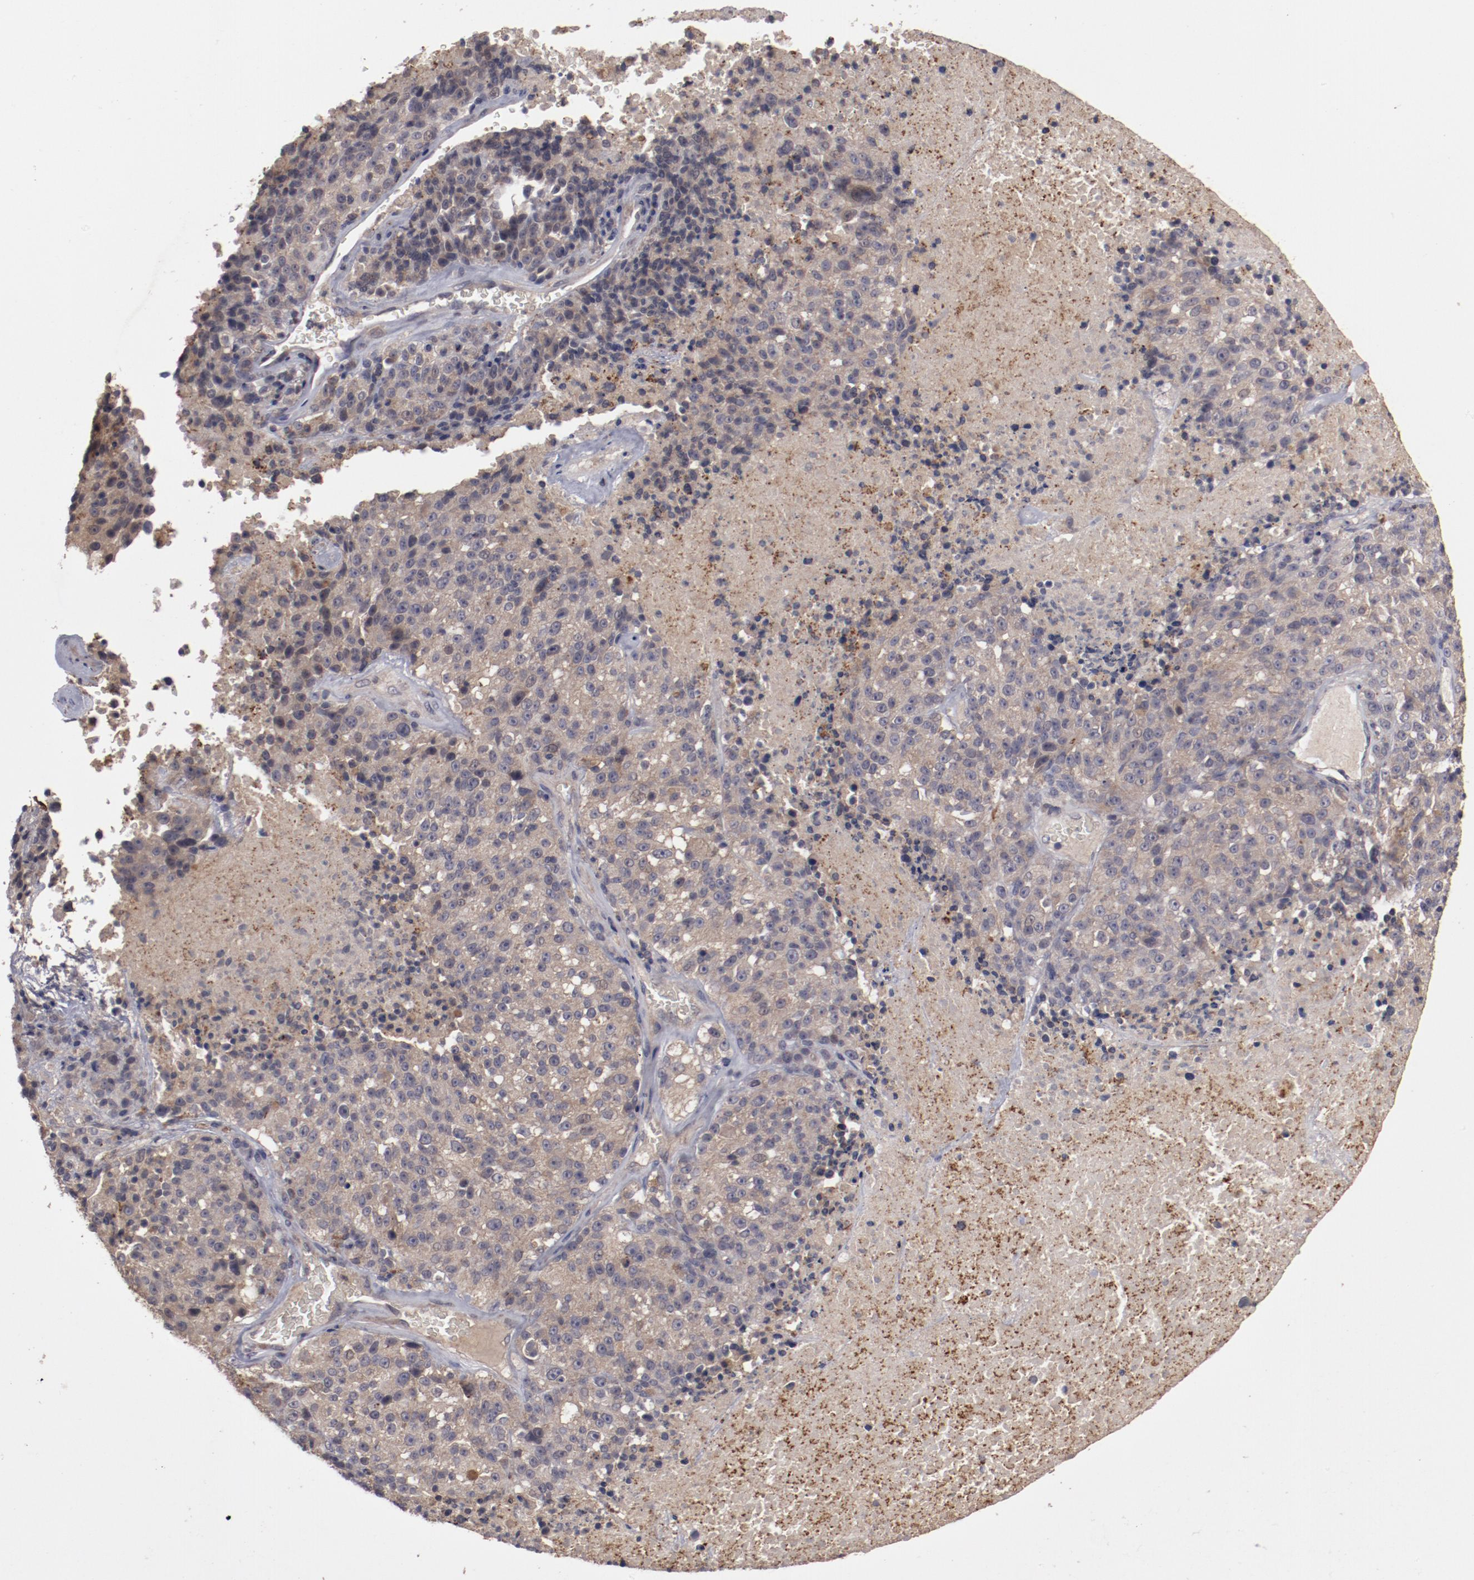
{"staining": {"intensity": "moderate", "quantity": ">75%", "location": "cytoplasmic/membranous"}, "tissue": "melanoma", "cell_type": "Tumor cells", "image_type": "cancer", "snomed": [{"axis": "morphology", "description": "Malignant melanoma, Metastatic site"}, {"axis": "topography", "description": "Cerebral cortex"}], "caption": "Malignant melanoma (metastatic site) stained with a brown dye displays moderate cytoplasmic/membranous positive positivity in about >75% of tumor cells.", "gene": "LRRC75B", "patient": {"sex": "female", "age": 52}}